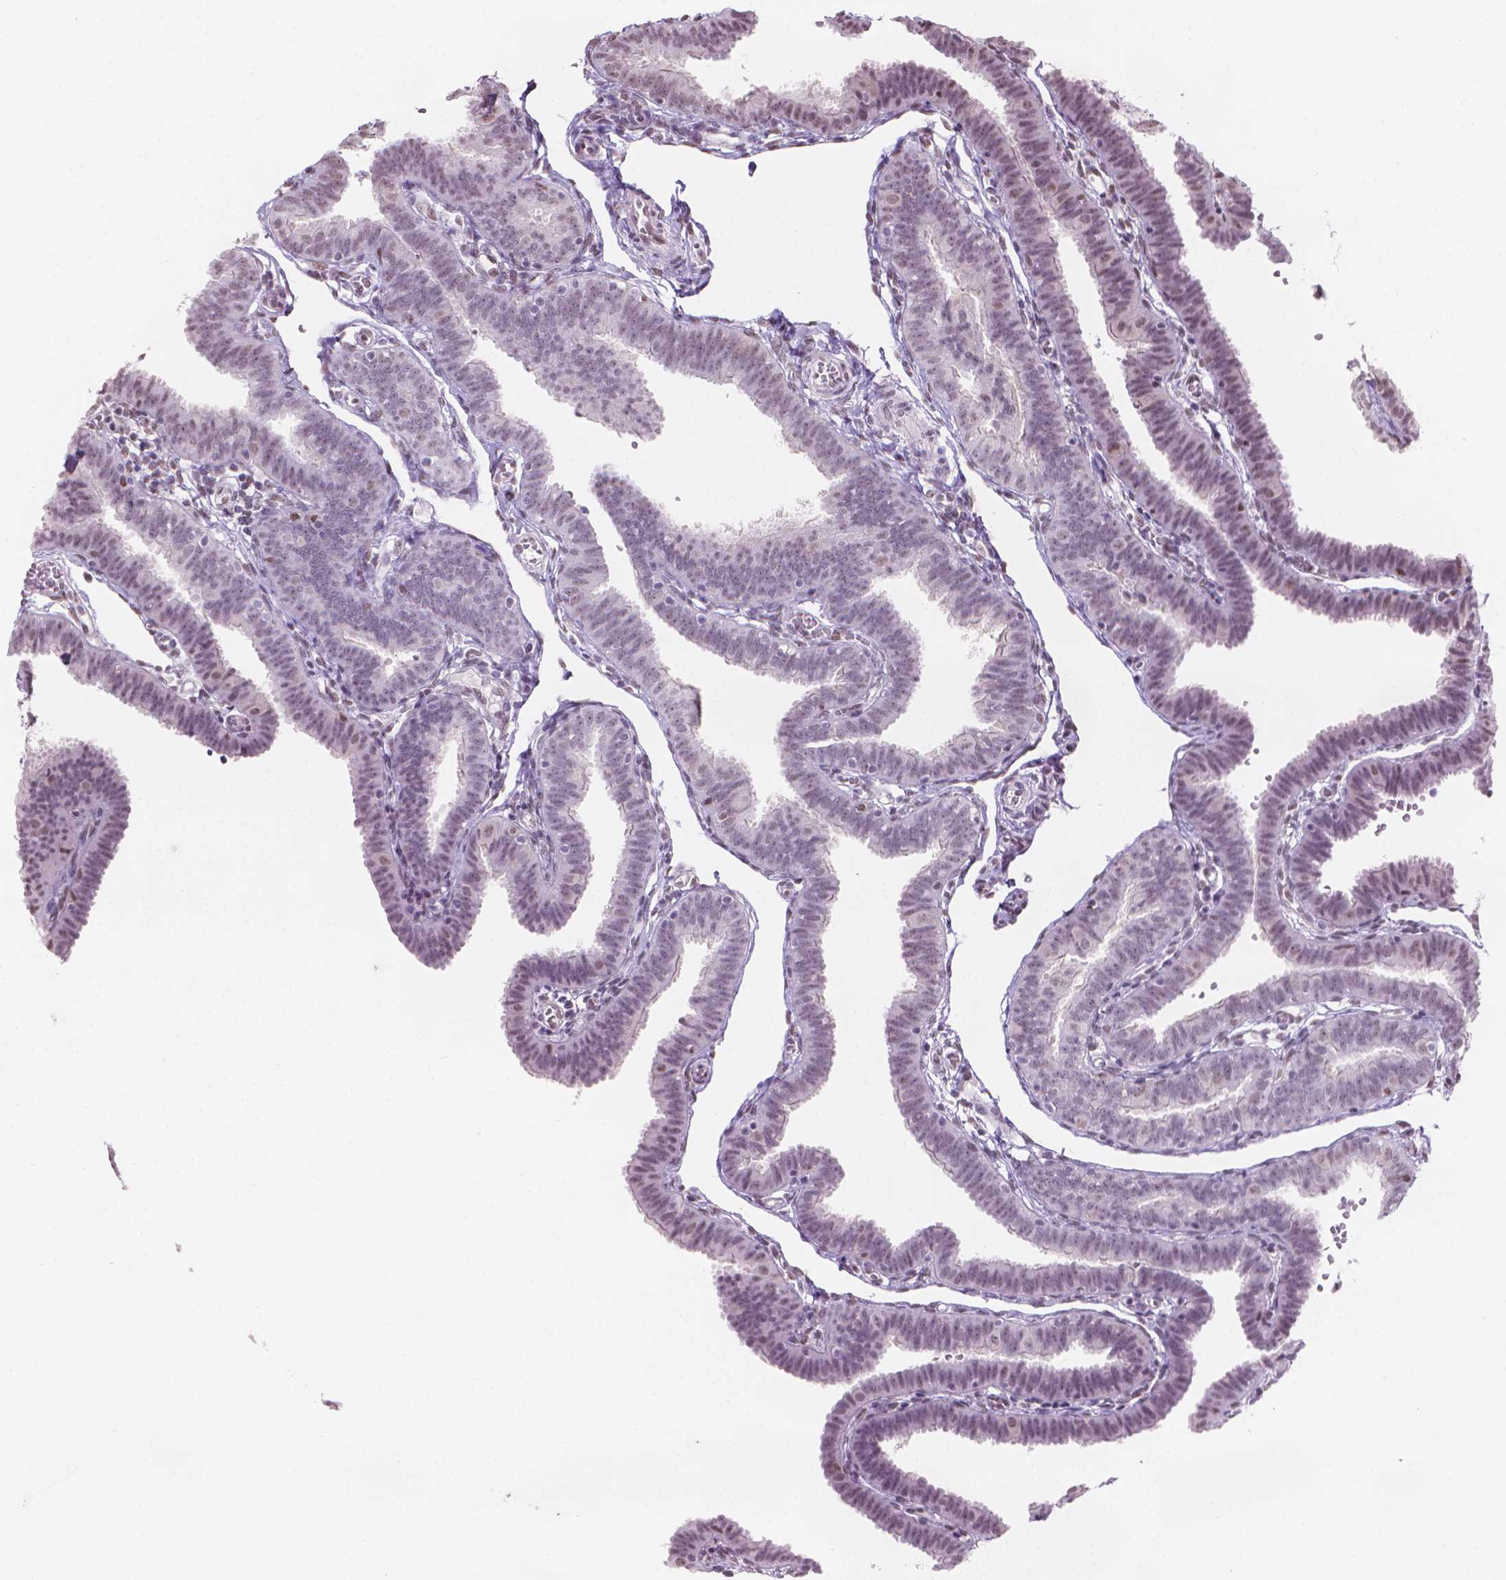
{"staining": {"intensity": "negative", "quantity": "none", "location": "none"}, "tissue": "fallopian tube", "cell_type": "Glandular cells", "image_type": "normal", "snomed": [{"axis": "morphology", "description": "Normal tissue, NOS"}, {"axis": "topography", "description": "Fallopian tube"}], "caption": "This is a micrograph of IHC staining of benign fallopian tube, which shows no positivity in glandular cells. (DAB (3,3'-diaminobenzidine) immunohistochemistry (IHC) with hematoxylin counter stain).", "gene": "PIAS2", "patient": {"sex": "female", "age": 25}}